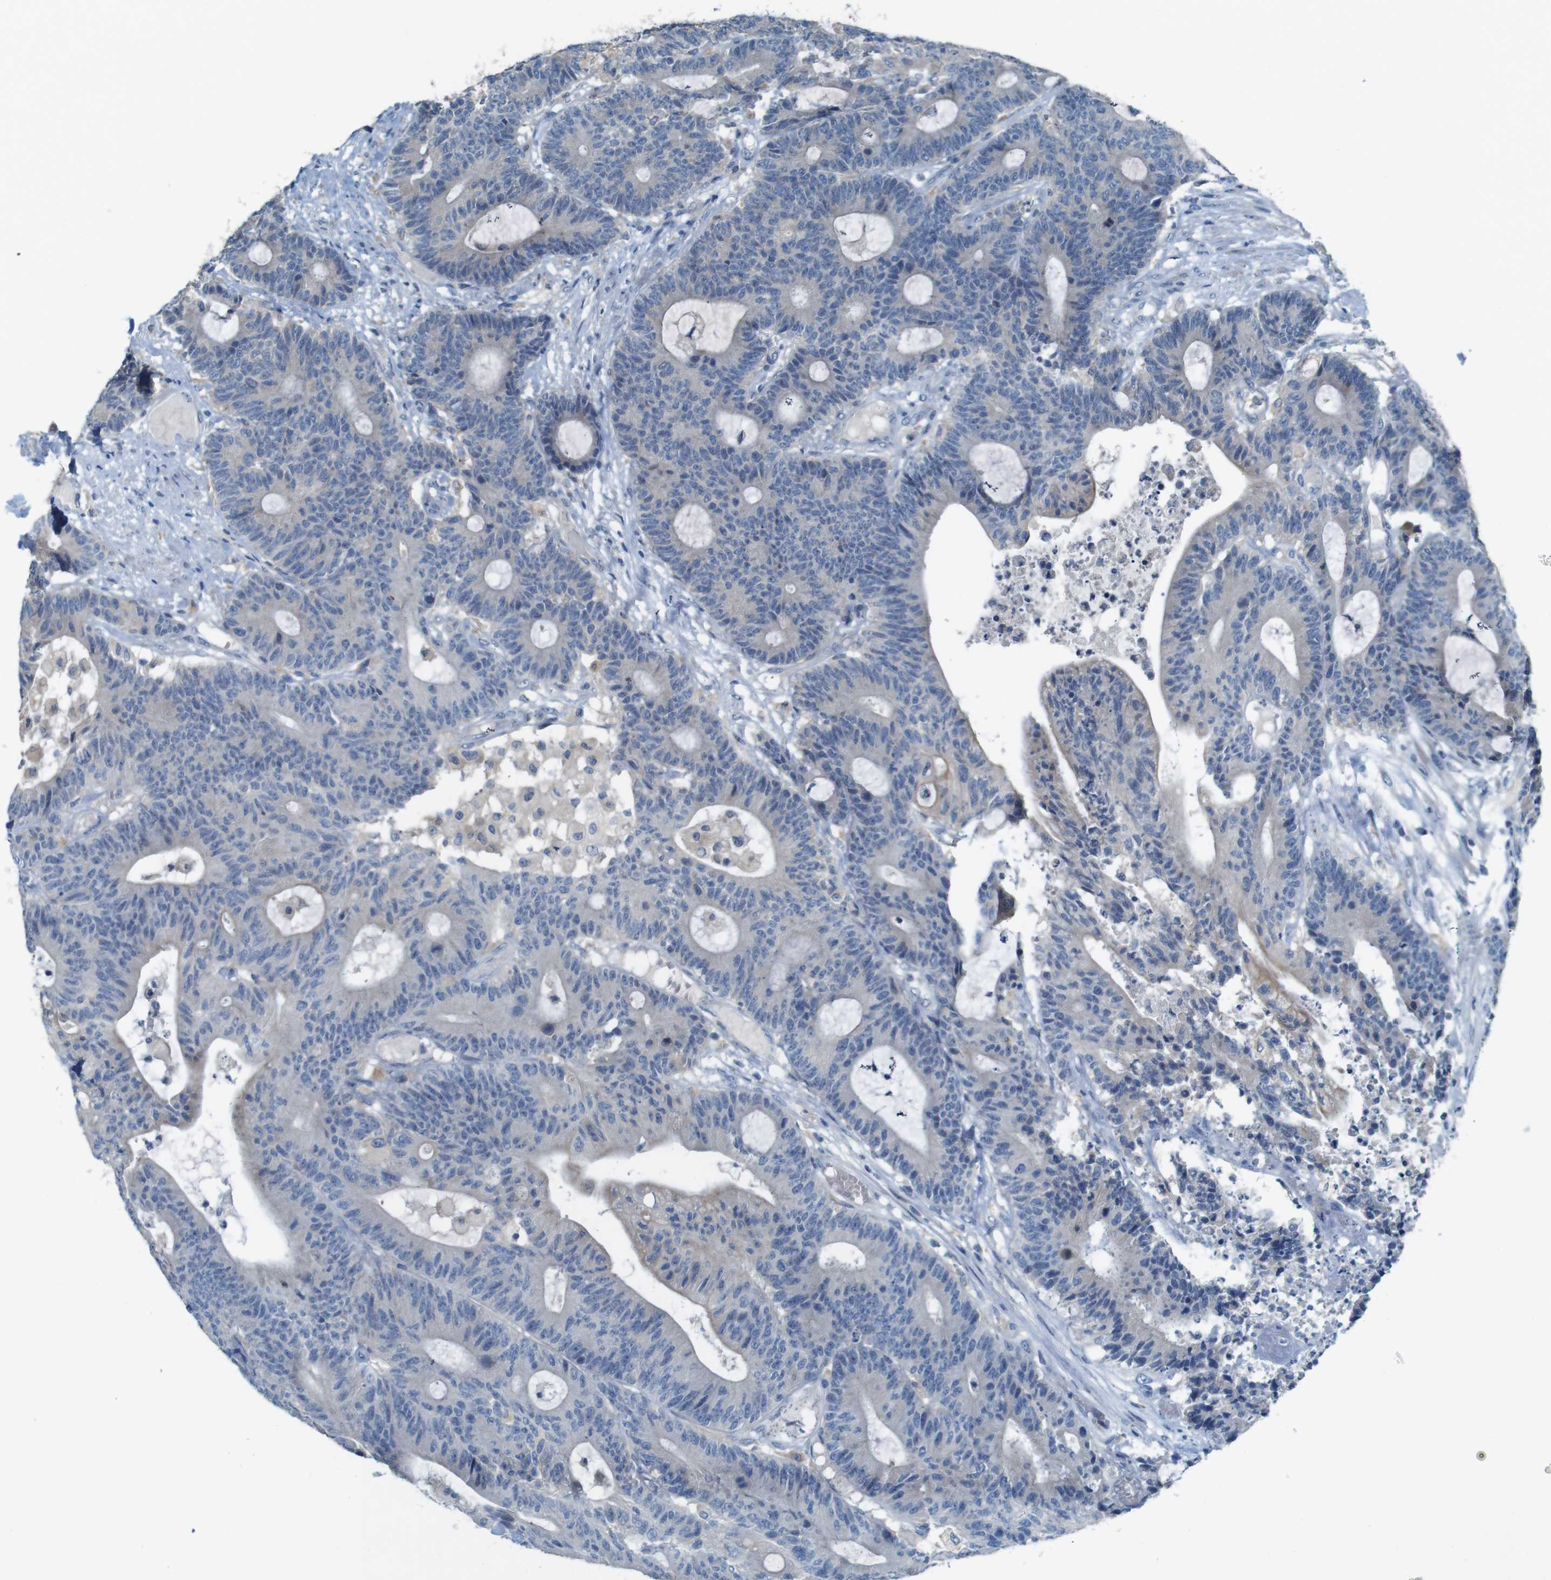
{"staining": {"intensity": "negative", "quantity": "none", "location": "none"}, "tissue": "colorectal cancer", "cell_type": "Tumor cells", "image_type": "cancer", "snomed": [{"axis": "morphology", "description": "Adenocarcinoma, NOS"}, {"axis": "topography", "description": "Colon"}], "caption": "DAB (3,3'-diaminobenzidine) immunohistochemical staining of human colorectal adenocarcinoma displays no significant staining in tumor cells.", "gene": "MOGAT3", "patient": {"sex": "female", "age": 84}}